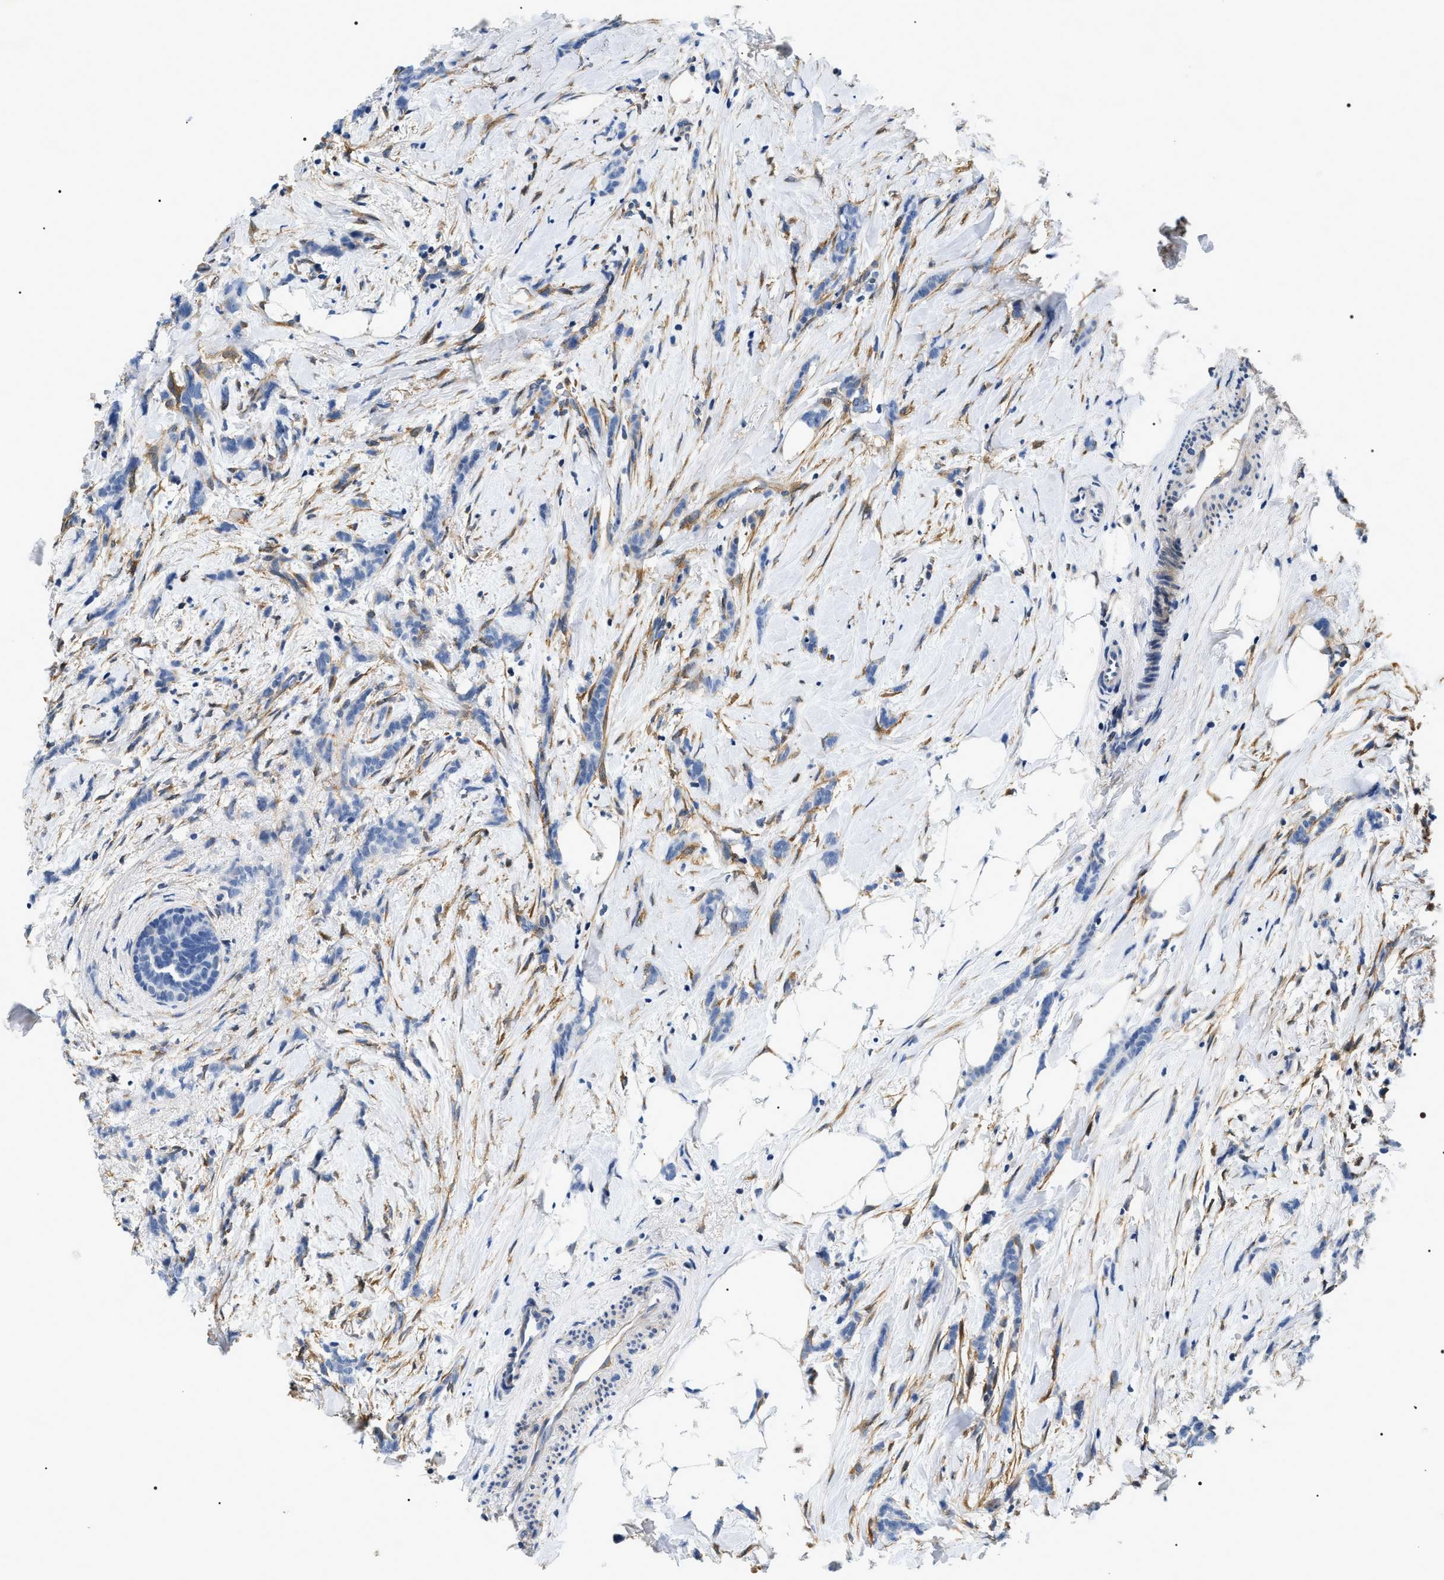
{"staining": {"intensity": "negative", "quantity": "none", "location": "none"}, "tissue": "breast cancer", "cell_type": "Tumor cells", "image_type": "cancer", "snomed": [{"axis": "morphology", "description": "Lobular carcinoma, in situ"}, {"axis": "morphology", "description": "Lobular carcinoma"}, {"axis": "topography", "description": "Breast"}], "caption": "Breast cancer (lobular carcinoma in situ) was stained to show a protein in brown. There is no significant expression in tumor cells.", "gene": "BAG2", "patient": {"sex": "female", "age": 41}}